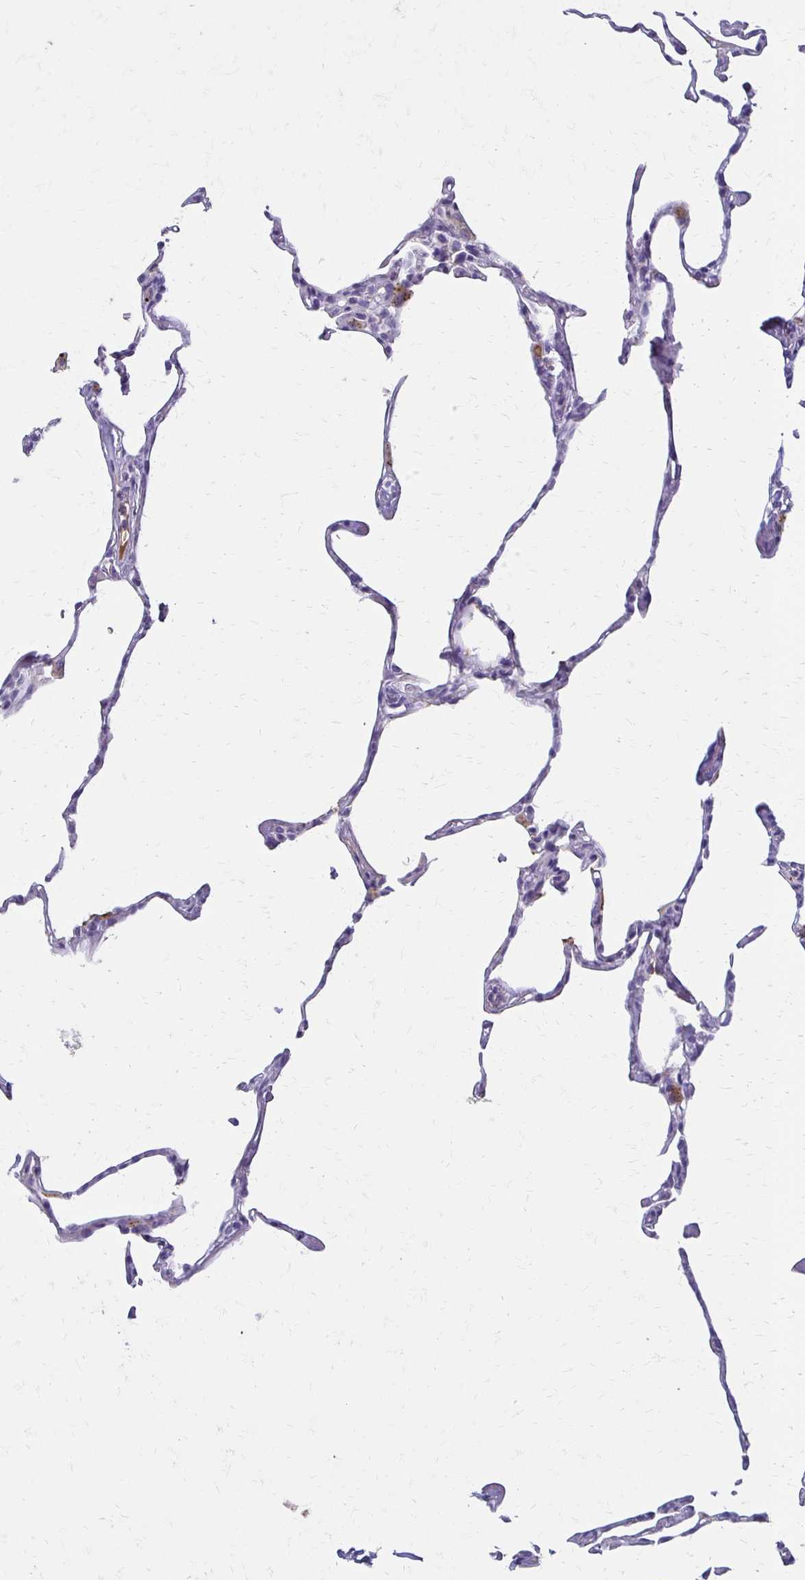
{"staining": {"intensity": "negative", "quantity": "none", "location": "none"}, "tissue": "lung", "cell_type": "Alveolar cells", "image_type": "normal", "snomed": [{"axis": "morphology", "description": "Normal tissue, NOS"}, {"axis": "topography", "description": "Lung"}], "caption": "DAB (3,3'-diaminobenzidine) immunohistochemical staining of normal human lung displays no significant positivity in alveolar cells. Brightfield microscopy of immunohistochemistry (IHC) stained with DAB (brown) and hematoxylin (blue), captured at high magnification.", "gene": "BBS12", "patient": {"sex": "male", "age": 65}}